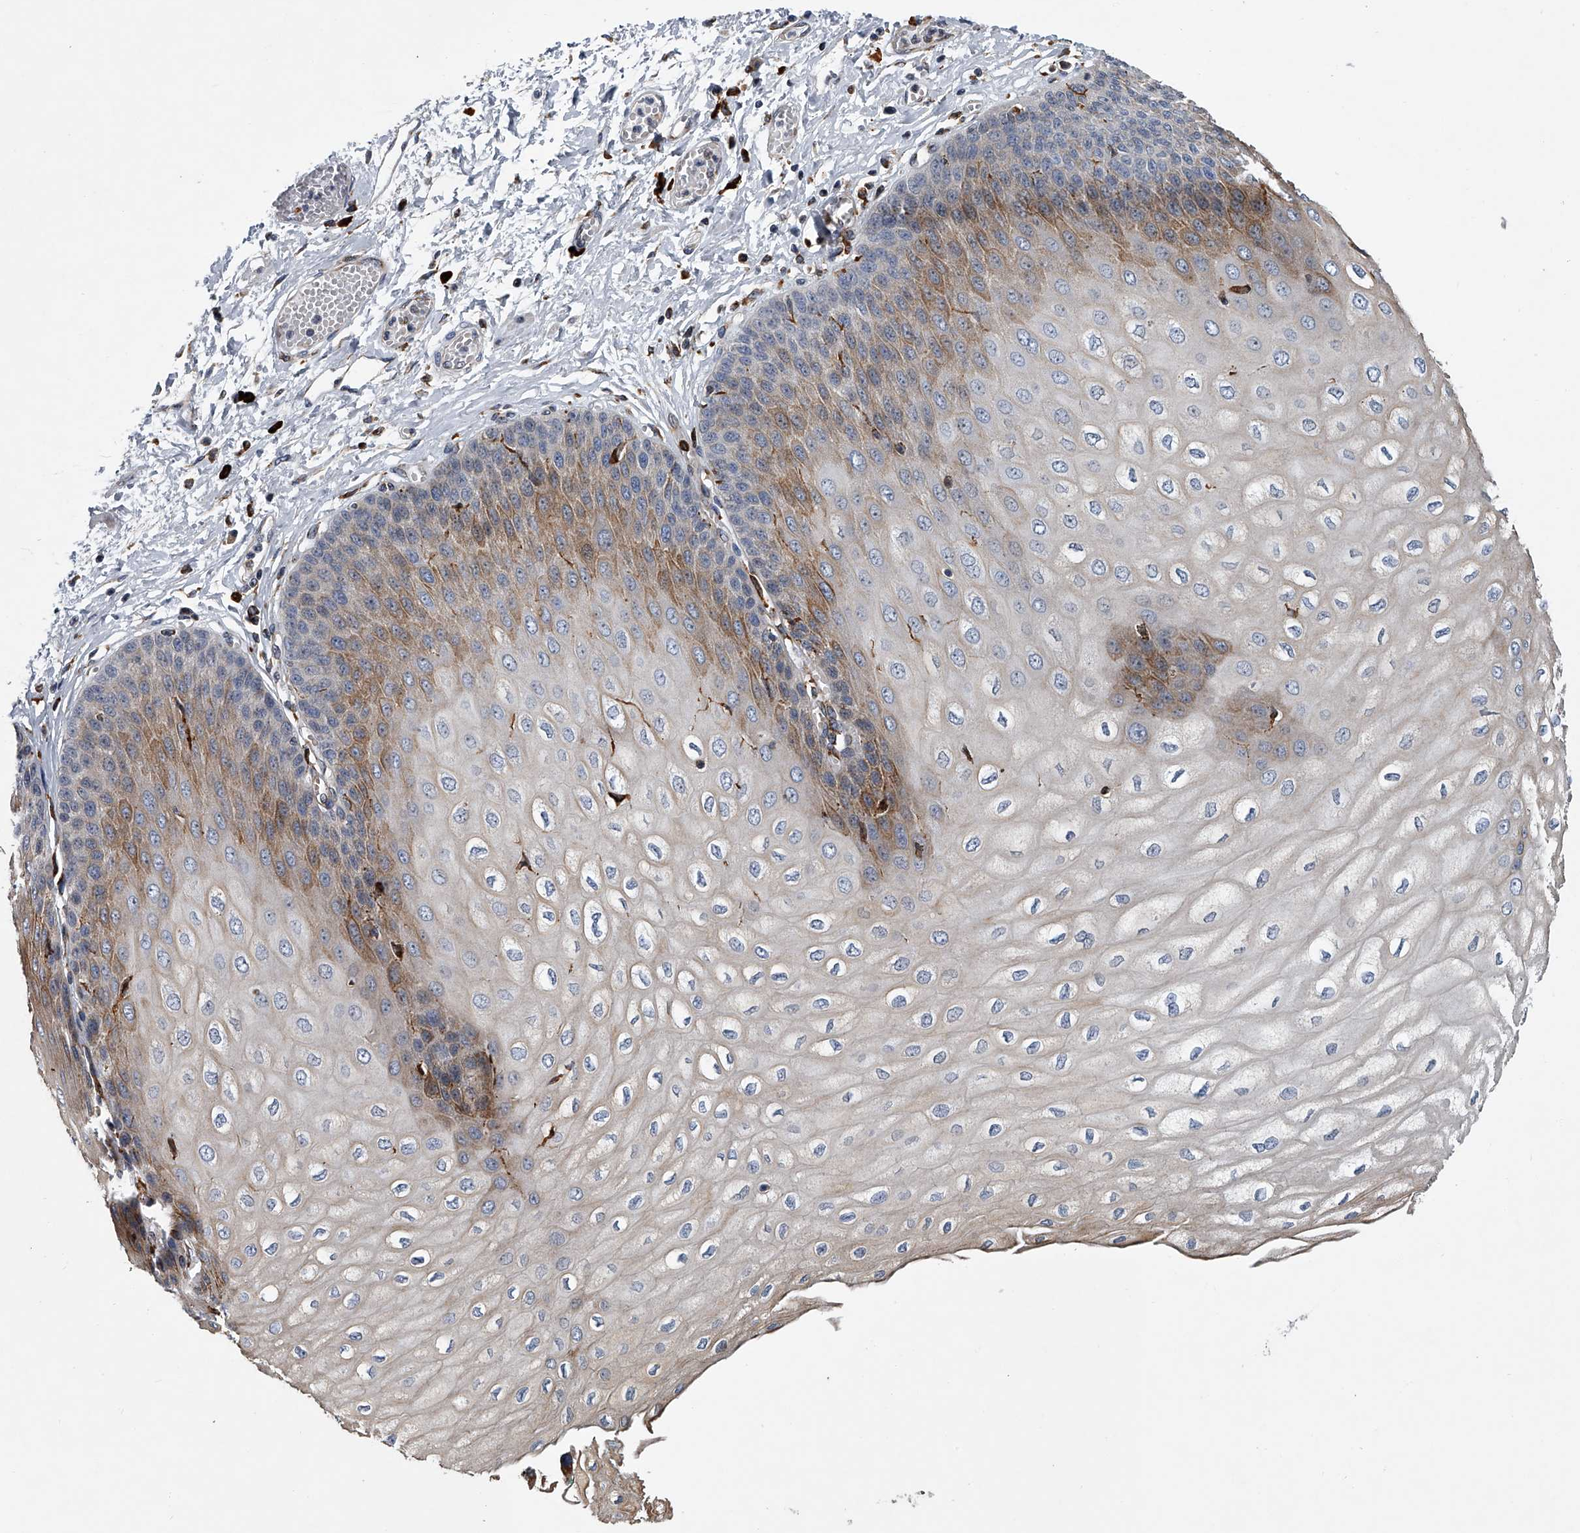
{"staining": {"intensity": "moderate", "quantity": "25%-75%", "location": "cytoplasmic/membranous"}, "tissue": "esophagus", "cell_type": "Squamous epithelial cells", "image_type": "normal", "snomed": [{"axis": "morphology", "description": "Normal tissue, NOS"}, {"axis": "topography", "description": "Esophagus"}], "caption": "The photomicrograph exhibits immunohistochemical staining of benign esophagus. There is moderate cytoplasmic/membranous positivity is appreciated in approximately 25%-75% of squamous epithelial cells. The staining was performed using DAB to visualize the protein expression in brown, while the nuclei were stained in blue with hematoxylin (Magnification: 20x).", "gene": "TMEM63C", "patient": {"sex": "male", "age": 60}}